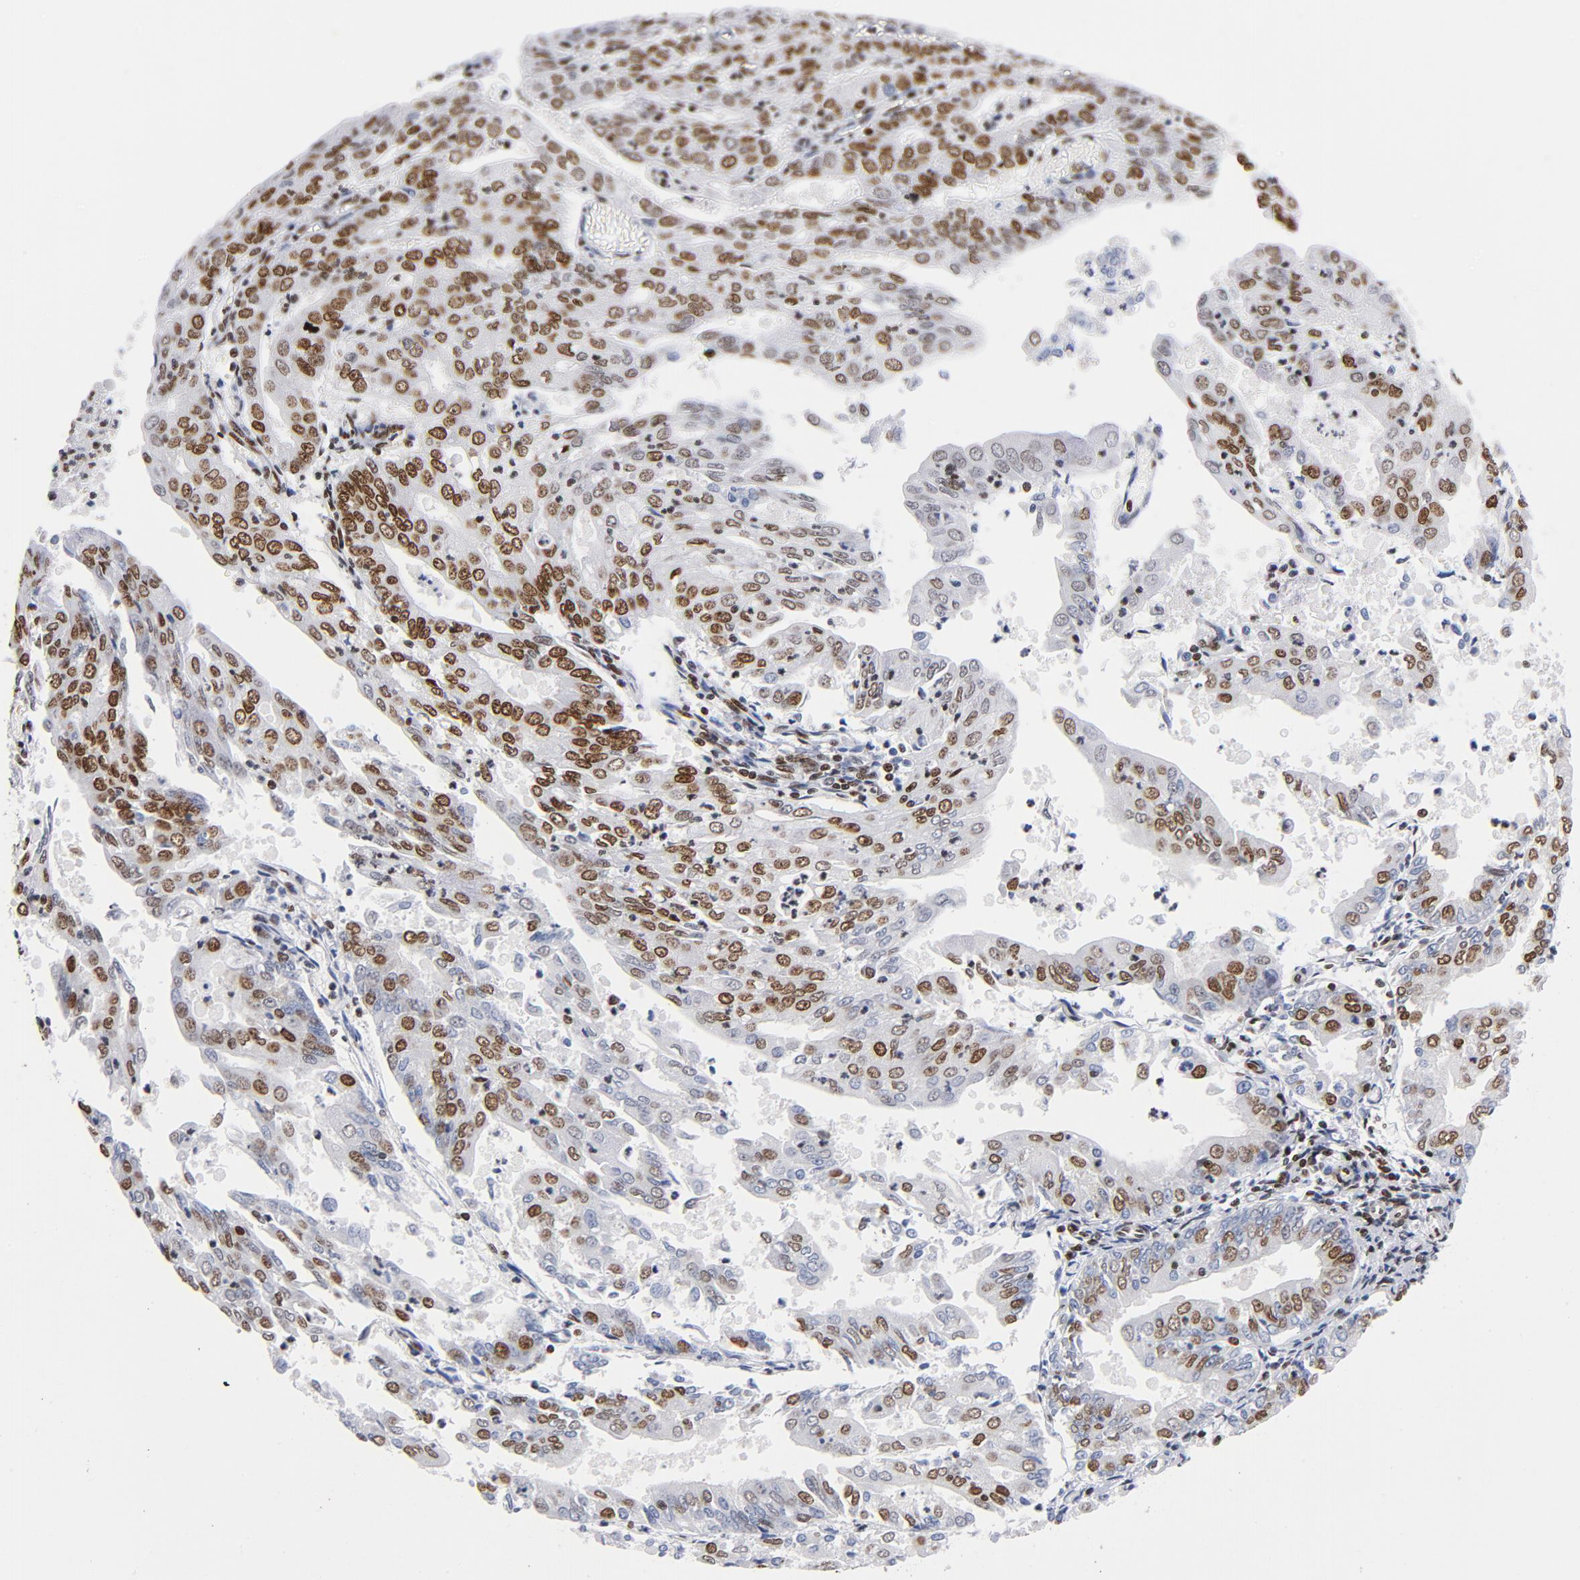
{"staining": {"intensity": "moderate", "quantity": ">75%", "location": "cytoplasmic/membranous,nuclear"}, "tissue": "endometrial cancer", "cell_type": "Tumor cells", "image_type": "cancer", "snomed": [{"axis": "morphology", "description": "Adenocarcinoma, NOS"}, {"axis": "topography", "description": "Endometrium"}], "caption": "Immunohistochemical staining of human endometrial adenocarcinoma reveals medium levels of moderate cytoplasmic/membranous and nuclear protein positivity in about >75% of tumor cells.", "gene": "TOP2B", "patient": {"sex": "female", "age": 79}}